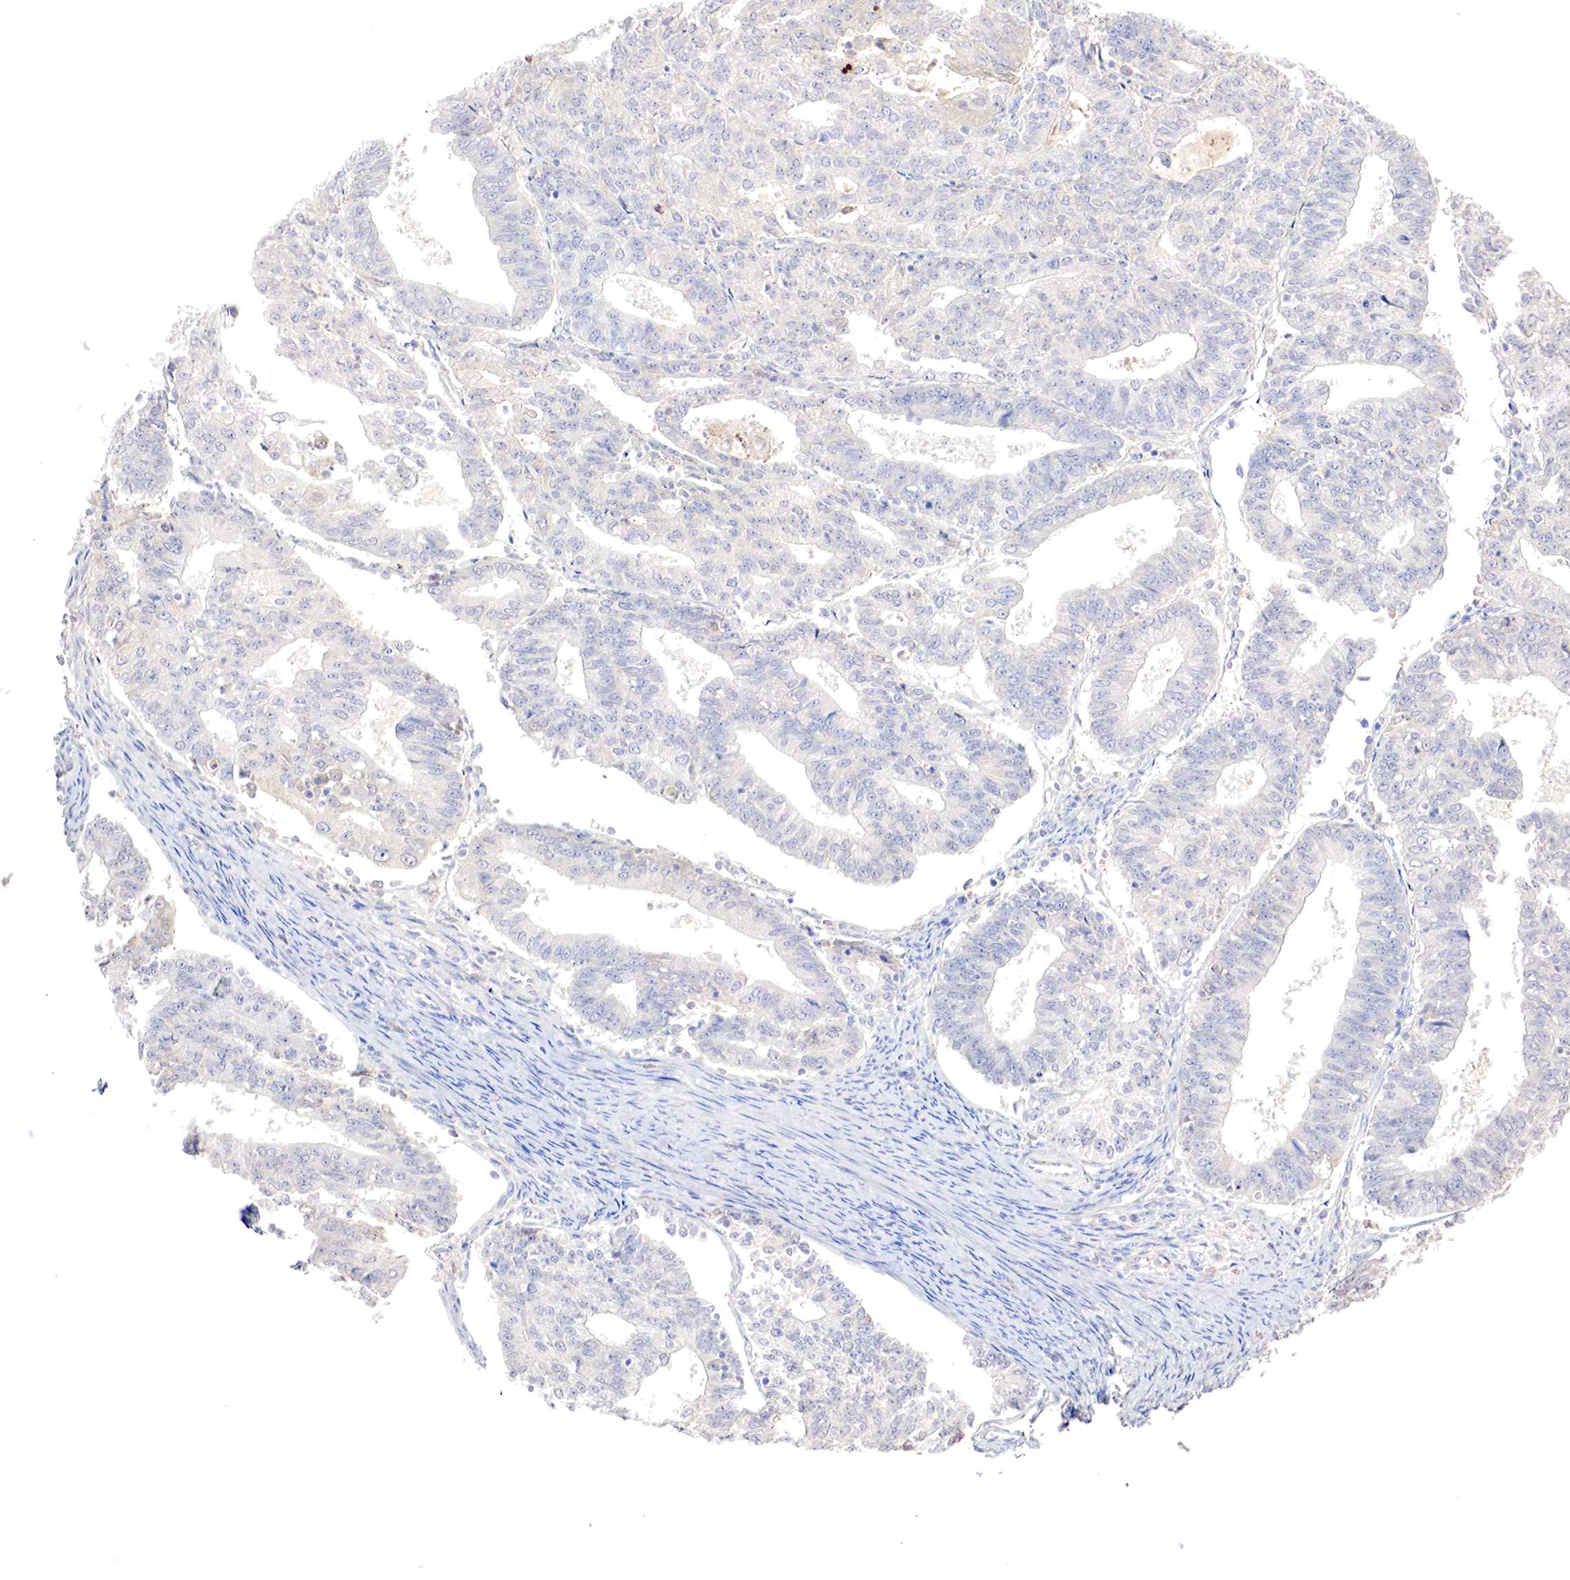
{"staining": {"intensity": "negative", "quantity": "none", "location": "none"}, "tissue": "endometrial cancer", "cell_type": "Tumor cells", "image_type": "cancer", "snomed": [{"axis": "morphology", "description": "Adenocarcinoma, NOS"}, {"axis": "topography", "description": "Endometrium"}], "caption": "Endometrial adenocarcinoma stained for a protein using immunohistochemistry (IHC) demonstrates no positivity tumor cells.", "gene": "GATA1", "patient": {"sex": "female", "age": 56}}